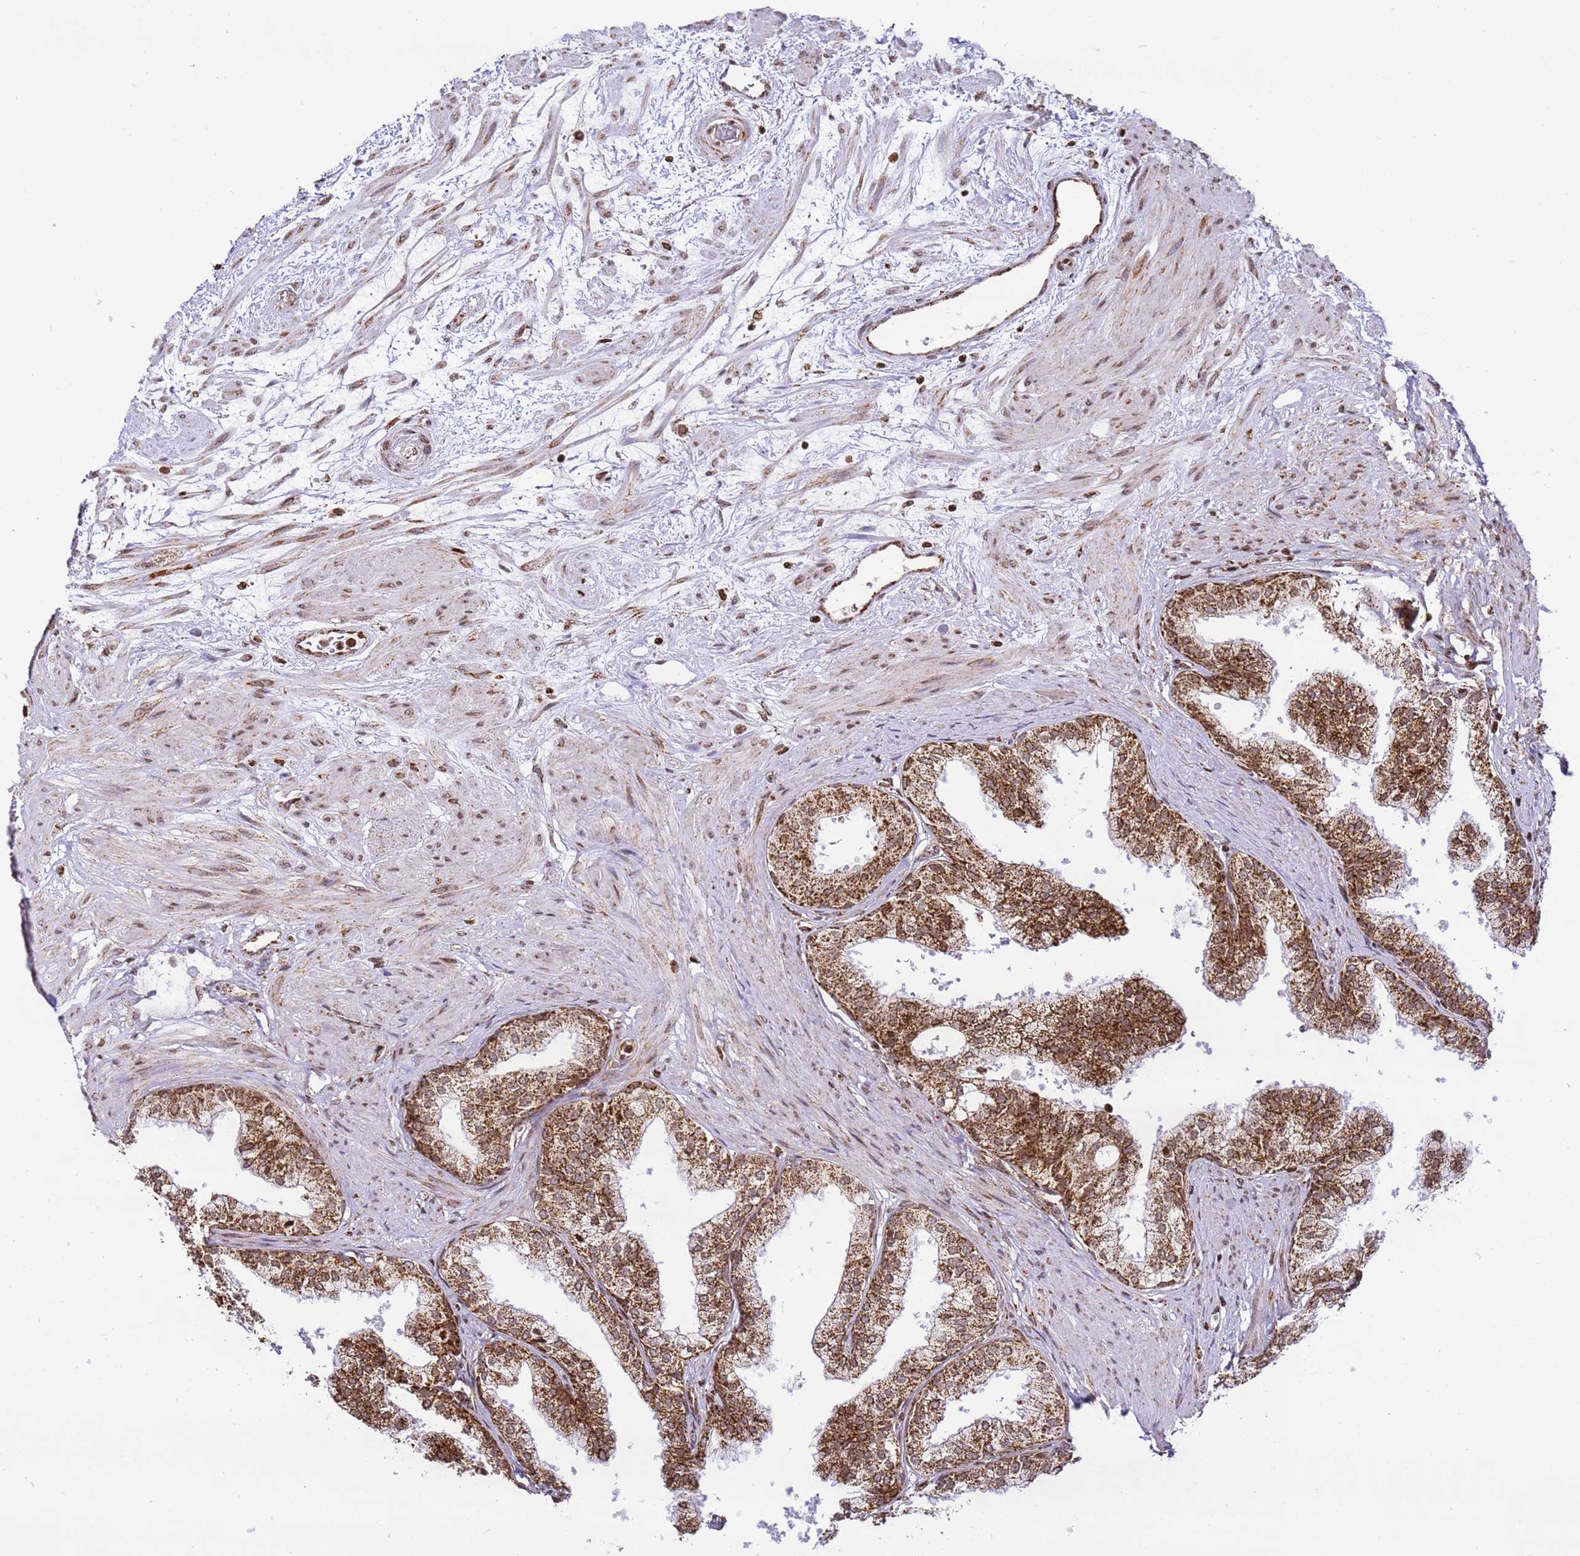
{"staining": {"intensity": "strong", "quantity": ">75%", "location": "cytoplasmic/membranous"}, "tissue": "prostate", "cell_type": "Glandular cells", "image_type": "normal", "snomed": [{"axis": "morphology", "description": "Normal tissue, NOS"}, {"axis": "topography", "description": "Prostate"}], "caption": "A brown stain highlights strong cytoplasmic/membranous expression of a protein in glandular cells of unremarkable prostate. Using DAB (brown) and hematoxylin (blue) stains, captured at high magnification using brightfield microscopy.", "gene": "HSPE1", "patient": {"sex": "male", "age": 60}}